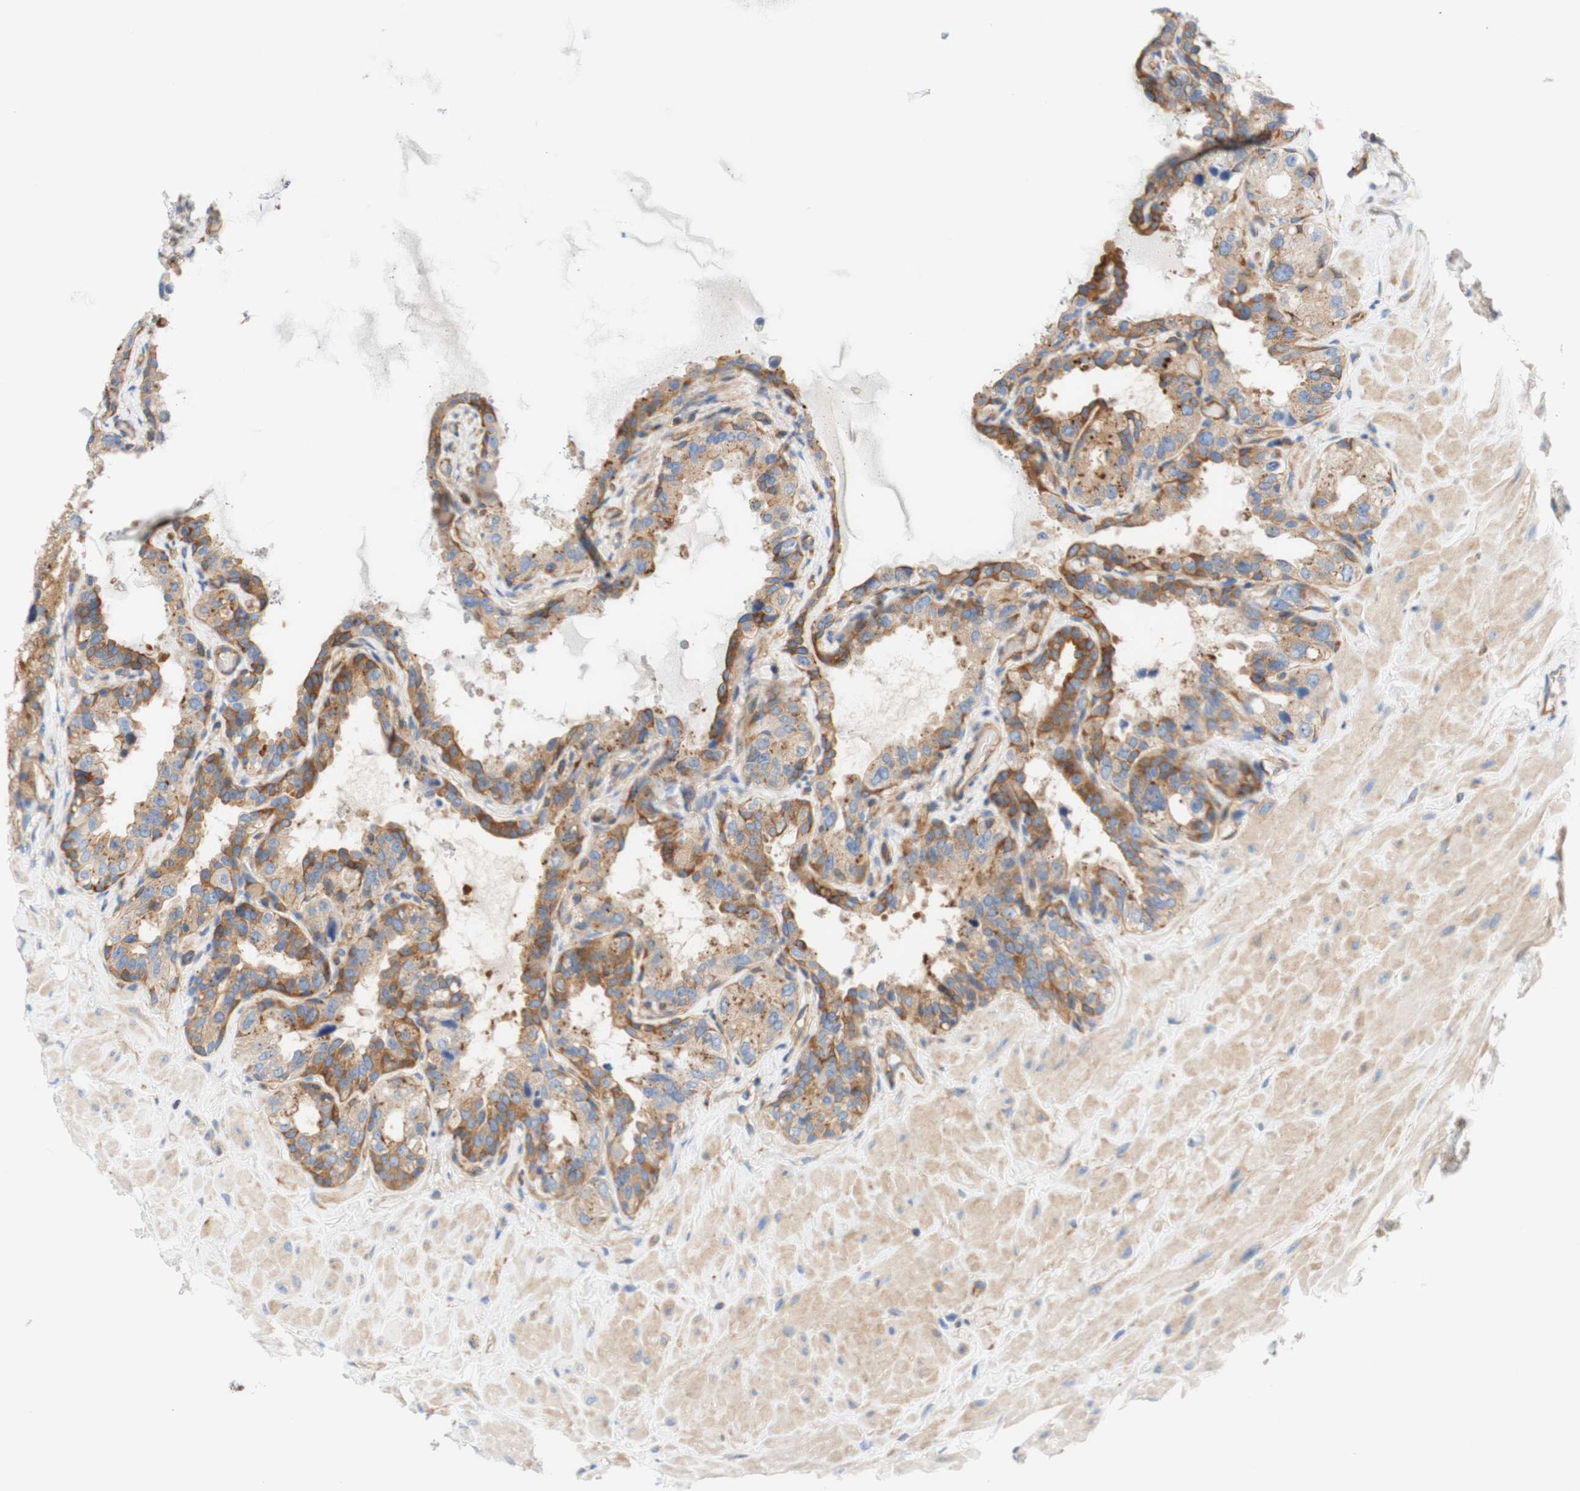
{"staining": {"intensity": "moderate", "quantity": "25%-75%", "location": "cytoplasmic/membranous"}, "tissue": "seminal vesicle", "cell_type": "Glandular cells", "image_type": "normal", "snomed": [{"axis": "morphology", "description": "Normal tissue, NOS"}, {"axis": "topography", "description": "Seminal veicle"}], "caption": "Protein expression analysis of unremarkable seminal vesicle demonstrates moderate cytoplasmic/membranous staining in about 25%-75% of glandular cells.", "gene": "STOM", "patient": {"sex": "male", "age": 68}}